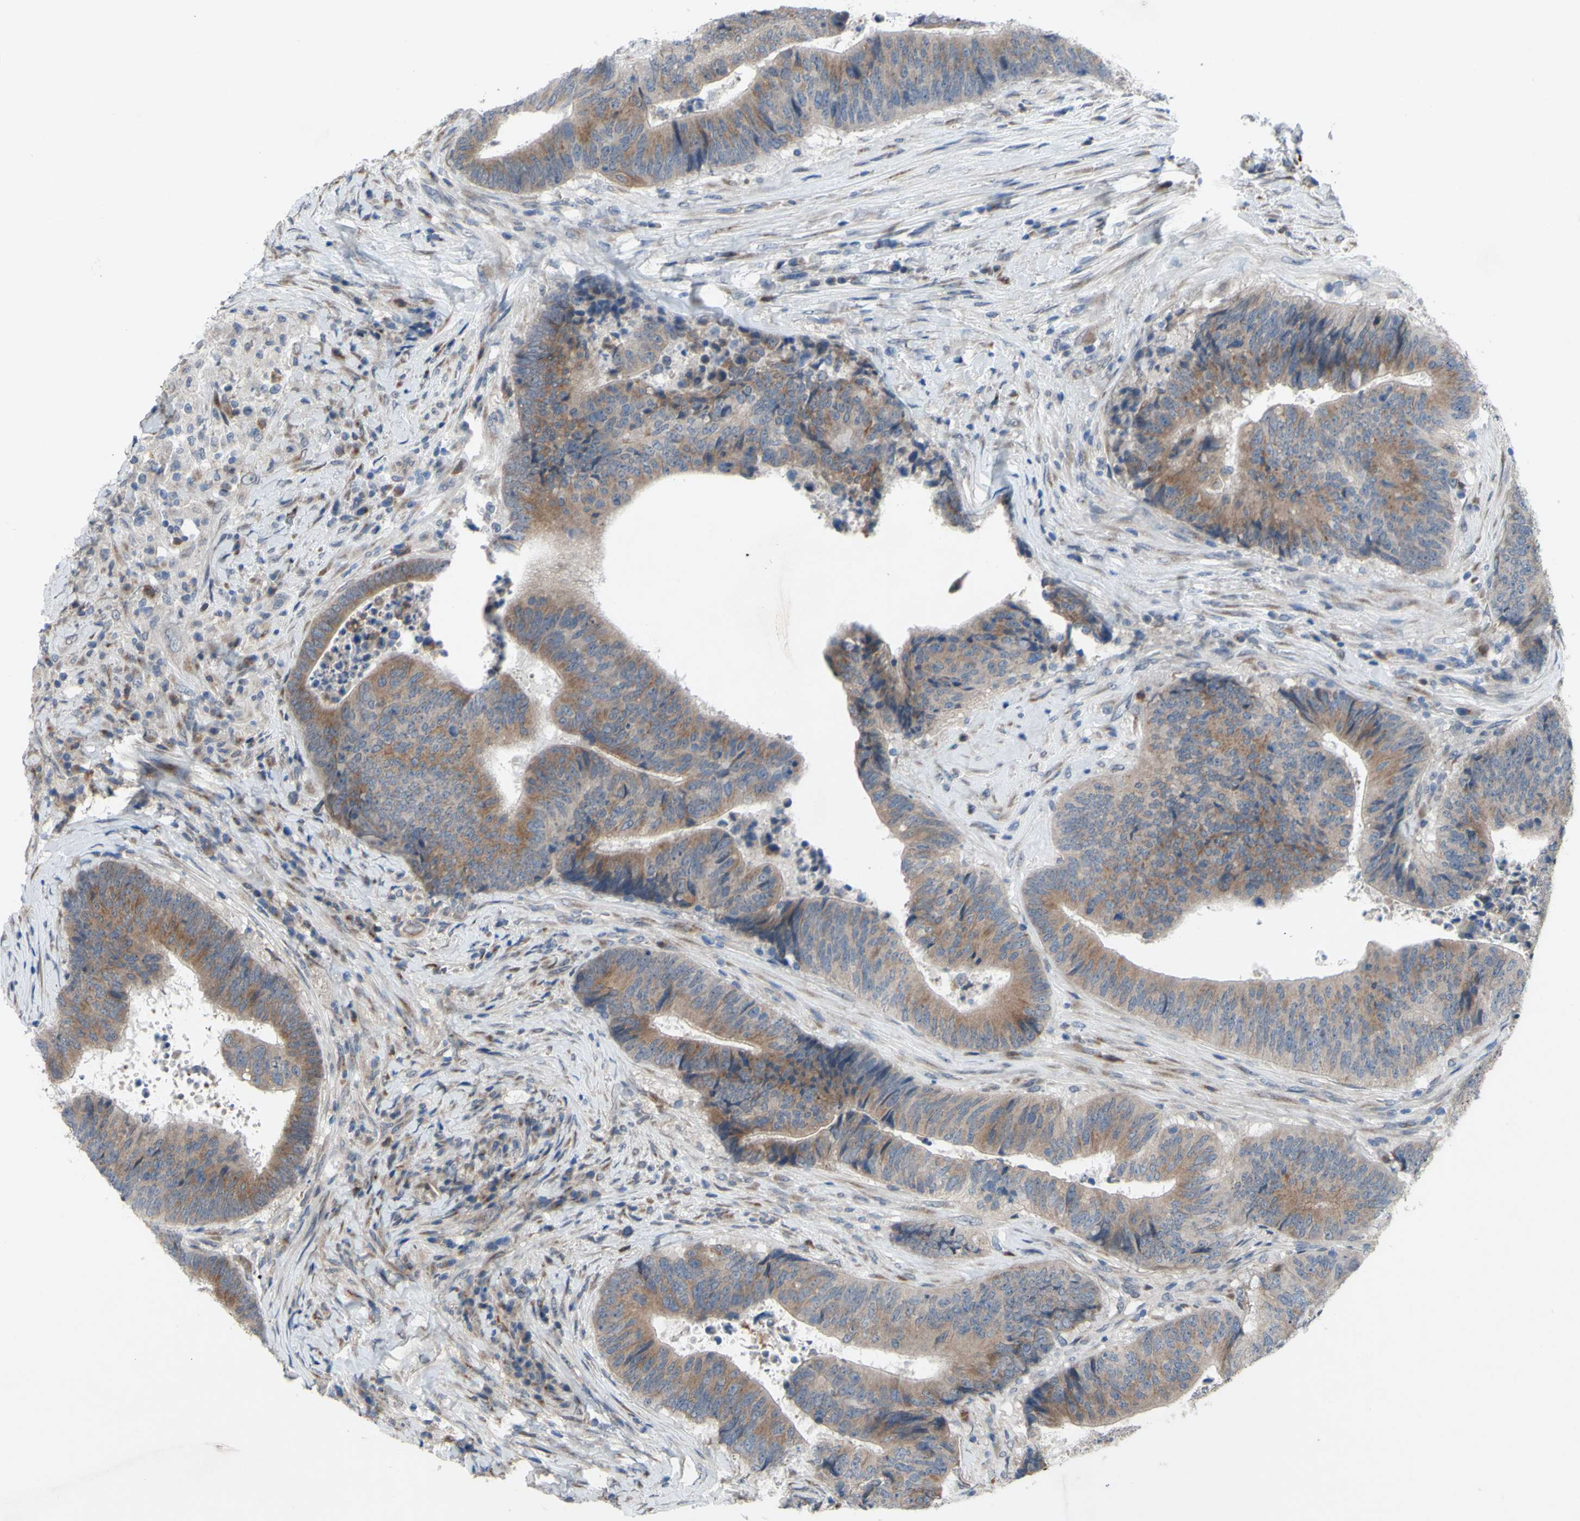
{"staining": {"intensity": "moderate", "quantity": ">75%", "location": "cytoplasmic/membranous"}, "tissue": "colorectal cancer", "cell_type": "Tumor cells", "image_type": "cancer", "snomed": [{"axis": "morphology", "description": "Adenocarcinoma, NOS"}, {"axis": "topography", "description": "Rectum"}], "caption": "Approximately >75% of tumor cells in colorectal cancer show moderate cytoplasmic/membranous protein positivity as visualized by brown immunohistochemical staining.", "gene": "GRAMD2B", "patient": {"sex": "male", "age": 72}}